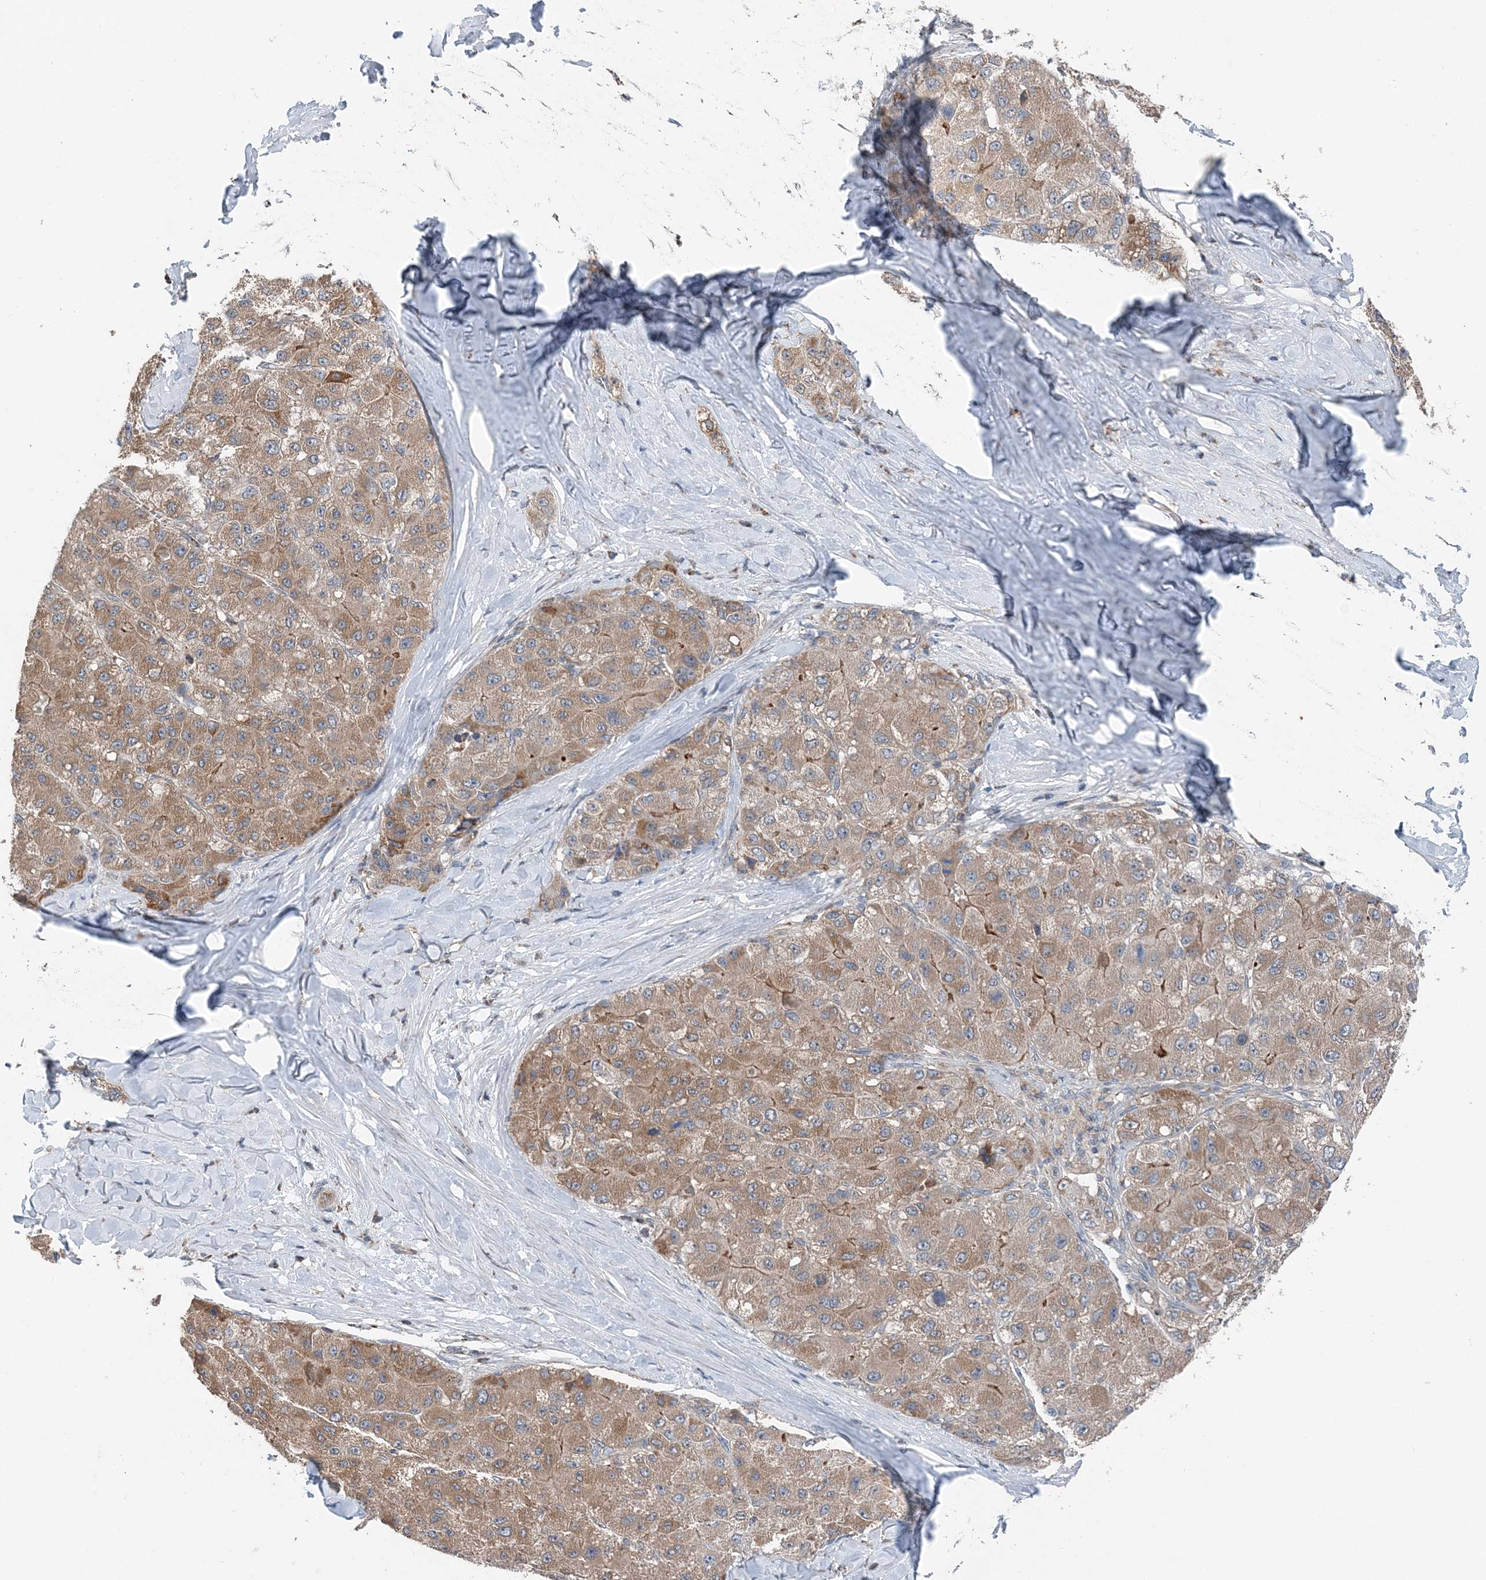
{"staining": {"intensity": "moderate", "quantity": ">75%", "location": "cytoplasmic/membranous"}, "tissue": "liver cancer", "cell_type": "Tumor cells", "image_type": "cancer", "snomed": [{"axis": "morphology", "description": "Carcinoma, Hepatocellular, NOS"}, {"axis": "topography", "description": "Liver"}], "caption": "About >75% of tumor cells in liver hepatocellular carcinoma show moderate cytoplasmic/membranous protein staining as visualized by brown immunohistochemical staining.", "gene": "SPRY2", "patient": {"sex": "male", "age": 80}}